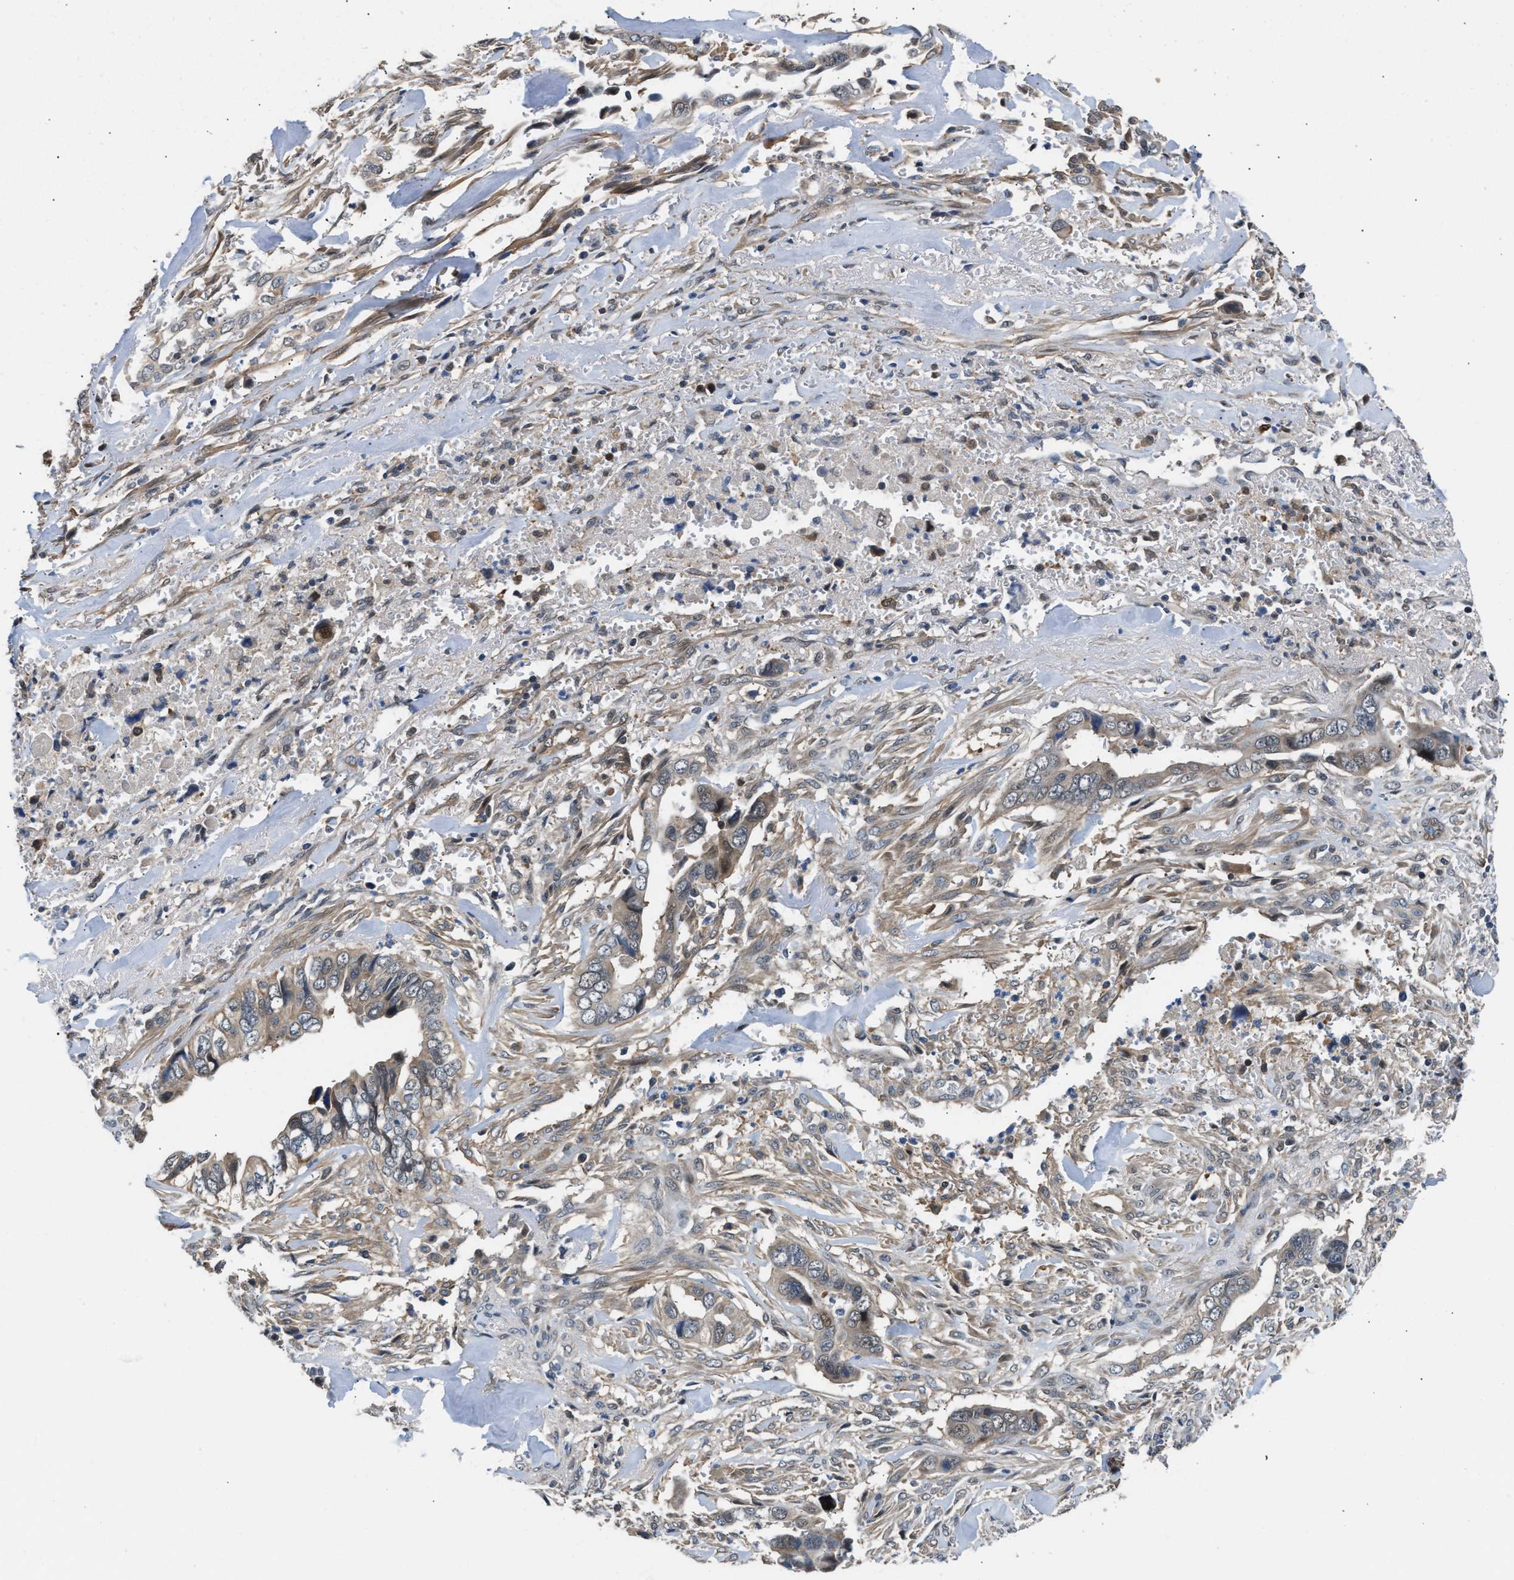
{"staining": {"intensity": "weak", "quantity": "<25%", "location": "cytoplasmic/membranous"}, "tissue": "liver cancer", "cell_type": "Tumor cells", "image_type": "cancer", "snomed": [{"axis": "morphology", "description": "Cholangiocarcinoma"}, {"axis": "topography", "description": "Liver"}], "caption": "Immunohistochemistry (IHC) image of neoplastic tissue: human liver cancer (cholangiocarcinoma) stained with DAB (3,3'-diaminobenzidine) displays no significant protein positivity in tumor cells.", "gene": "PPA1", "patient": {"sex": "female", "age": 79}}